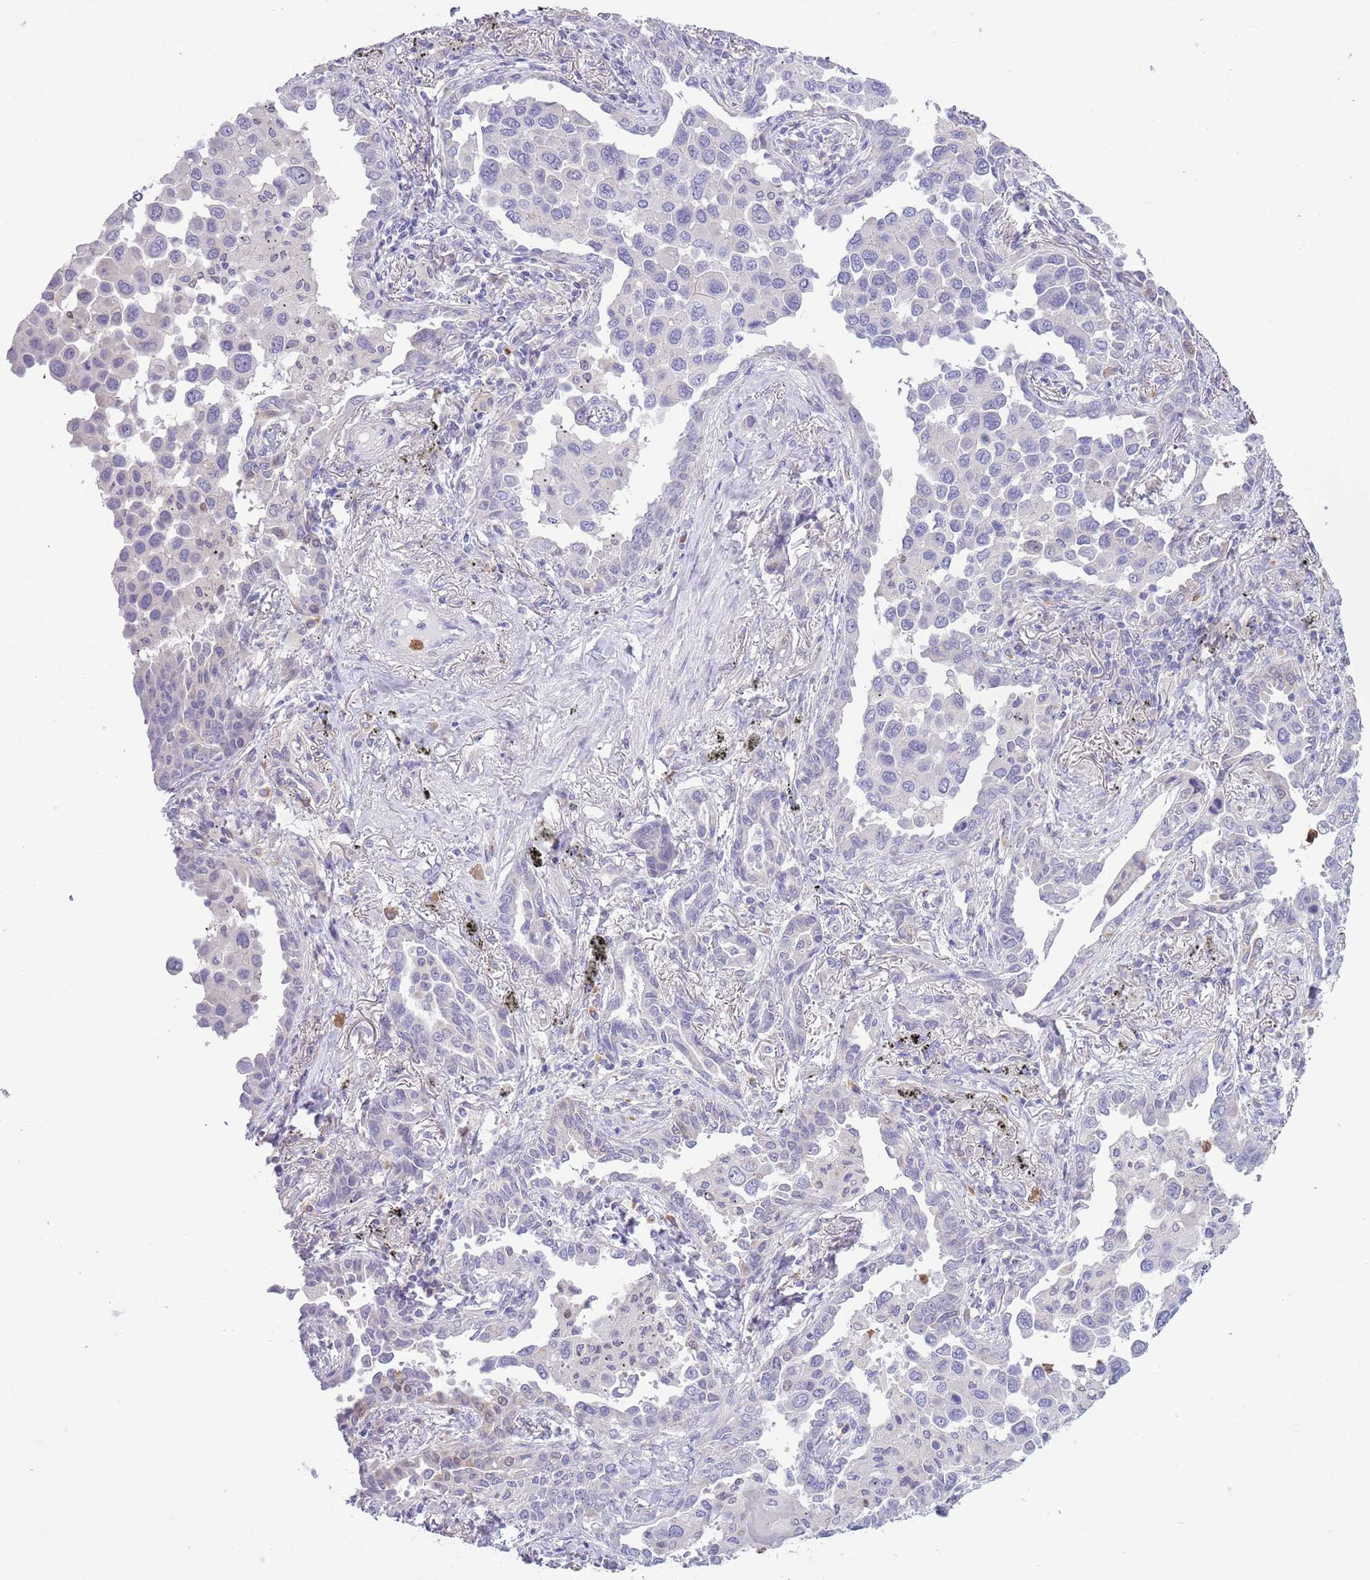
{"staining": {"intensity": "negative", "quantity": "none", "location": "none"}, "tissue": "lung cancer", "cell_type": "Tumor cells", "image_type": "cancer", "snomed": [{"axis": "morphology", "description": "Adenocarcinoma, NOS"}, {"axis": "topography", "description": "Lung"}], "caption": "Photomicrograph shows no significant protein positivity in tumor cells of lung cancer (adenocarcinoma). (DAB IHC visualized using brightfield microscopy, high magnification).", "gene": "ZFP2", "patient": {"sex": "male", "age": 67}}